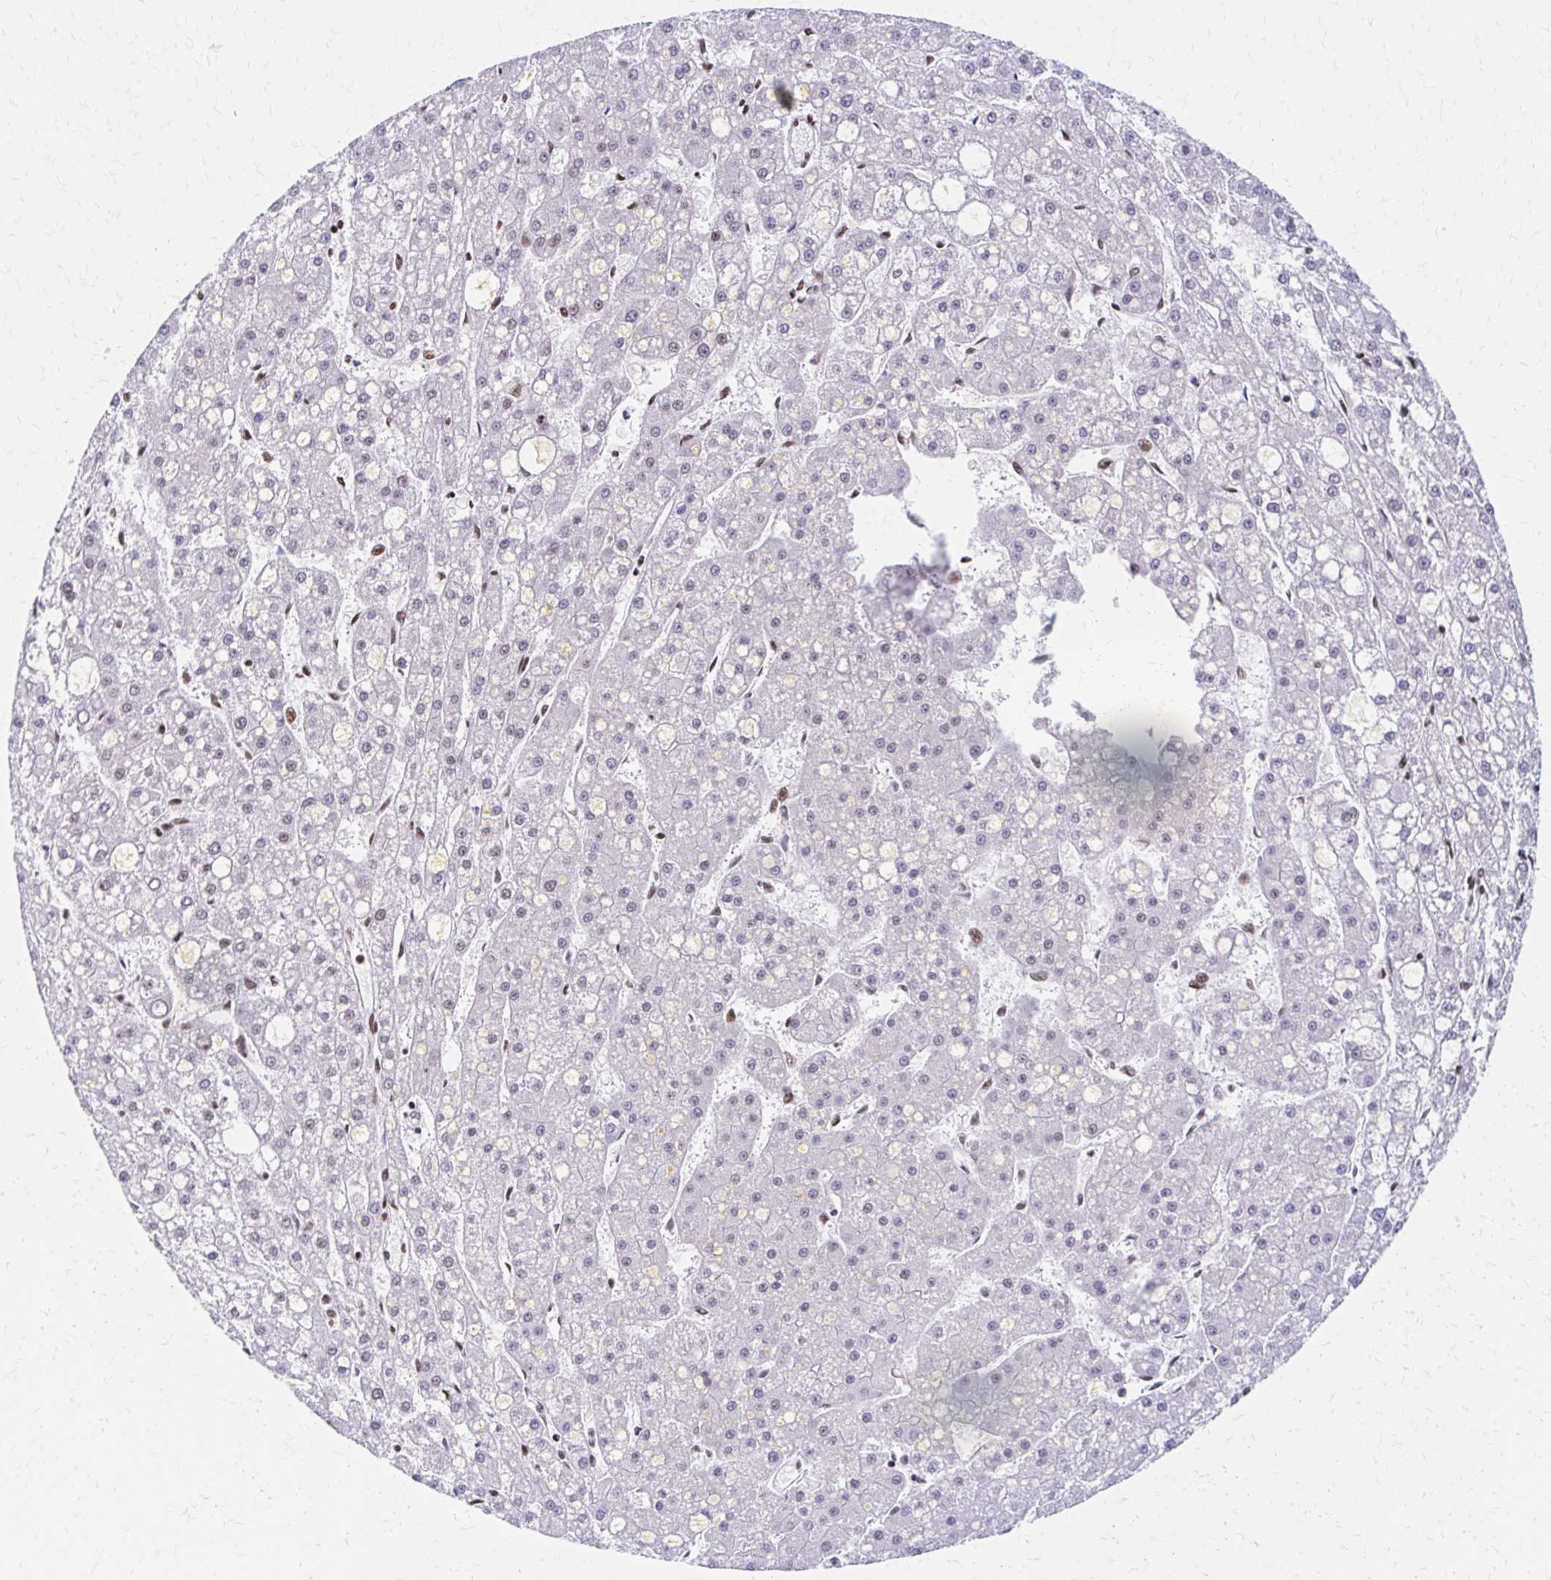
{"staining": {"intensity": "negative", "quantity": "none", "location": "none"}, "tissue": "liver cancer", "cell_type": "Tumor cells", "image_type": "cancer", "snomed": [{"axis": "morphology", "description": "Carcinoma, Hepatocellular, NOS"}, {"axis": "topography", "description": "Liver"}], "caption": "Hepatocellular carcinoma (liver) was stained to show a protein in brown. There is no significant positivity in tumor cells.", "gene": "CNKSR3", "patient": {"sex": "male", "age": 67}}